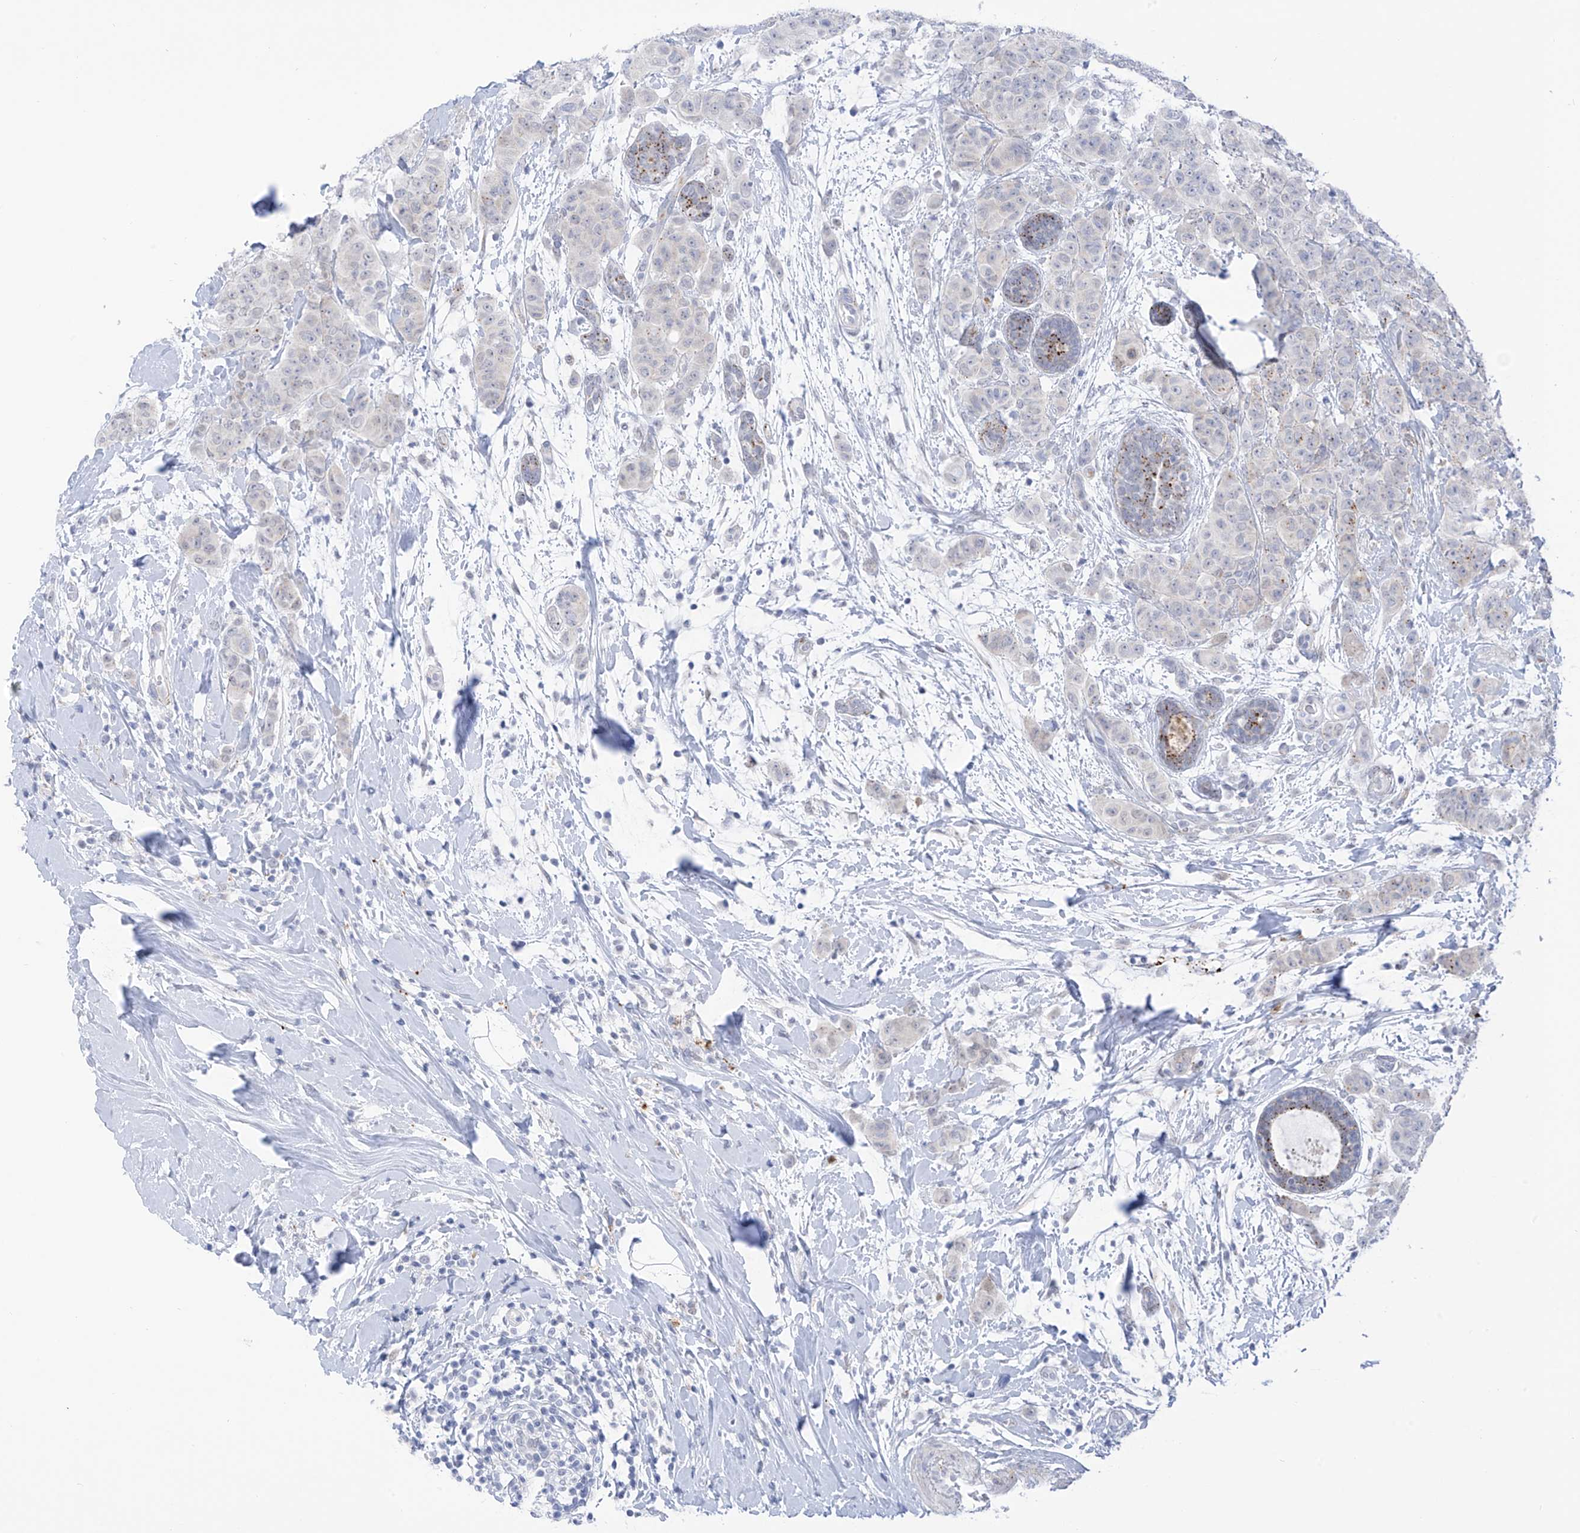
{"staining": {"intensity": "negative", "quantity": "none", "location": "none"}, "tissue": "breast cancer", "cell_type": "Tumor cells", "image_type": "cancer", "snomed": [{"axis": "morphology", "description": "Normal tissue, NOS"}, {"axis": "morphology", "description": "Duct carcinoma"}, {"axis": "topography", "description": "Breast"}], "caption": "An image of human breast infiltrating ductal carcinoma is negative for staining in tumor cells.", "gene": "PSPH", "patient": {"sex": "female", "age": 40}}